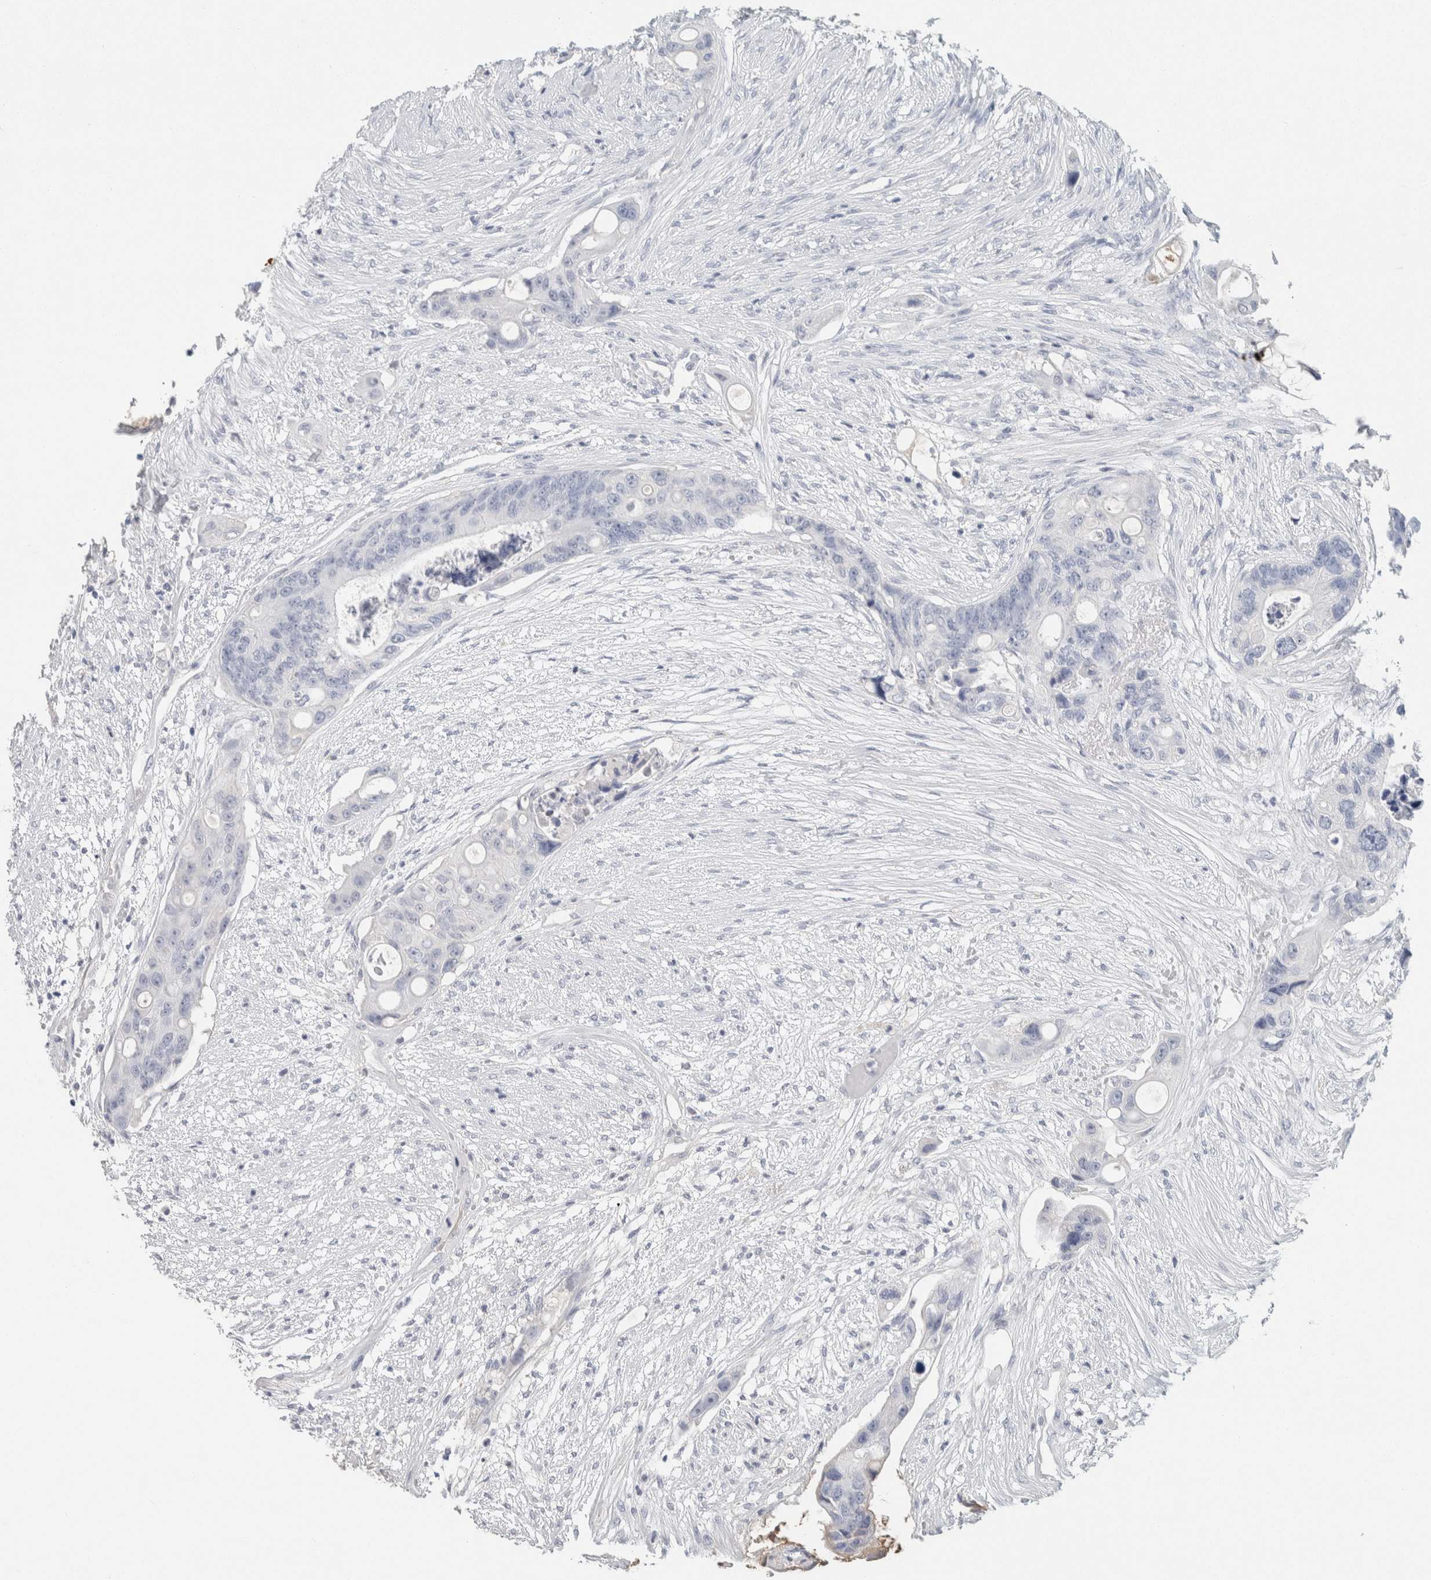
{"staining": {"intensity": "negative", "quantity": "none", "location": "none"}, "tissue": "colorectal cancer", "cell_type": "Tumor cells", "image_type": "cancer", "snomed": [{"axis": "morphology", "description": "Adenocarcinoma, NOS"}, {"axis": "topography", "description": "Colon"}], "caption": "High power microscopy histopathology image of an immunohistochemistry image of adenocarcinoma (colorectal), revealing no significant positivity in tumor cells. (DAB IHC with hematoxylin counter stain).", "gene": "IL6", "patient": {"sex": "female", "age": 57}}